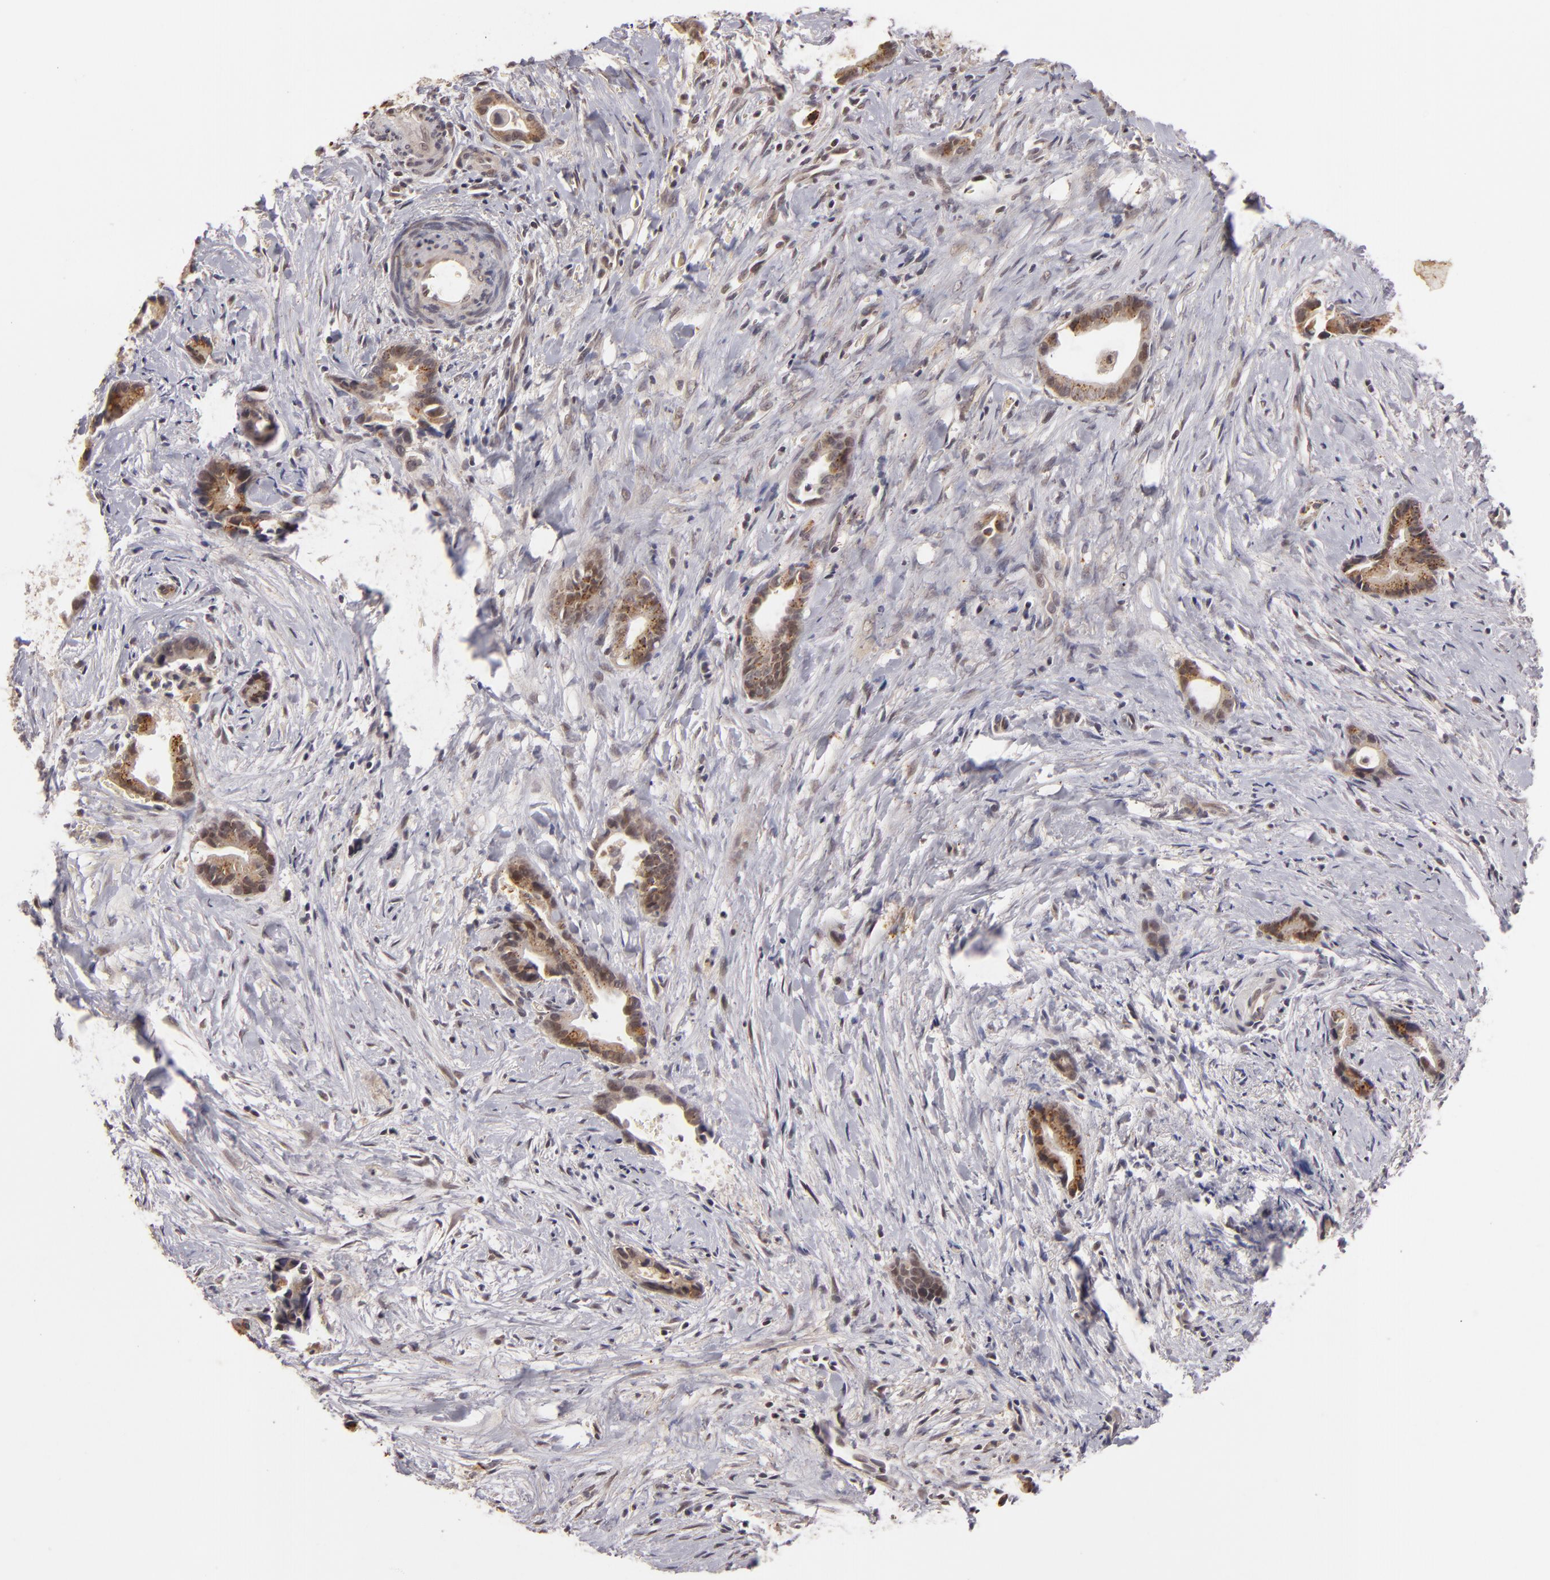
{"staining": {"intensity": "moderate", "quantity": "25%-75%", "location": "cytoplasmic/membranous"}, "tissue": "liver cancer", "cell_type": "Tumor cells", "image_type": "cancer", "snomed": [{"axis": "morphology", "description": "Cholangiocarcinoma"}, {"axis": "topography", "description": "Liver"}], "caption": "Immunohistochemical staining of cholangiocarcinoma (liver) reveals medium levels of moderate cytoplasmic/membranous protein staining in about 25%-75% of tumor cells.", "gene": "DFFA", "patient": {"sex": "female", "age": 55}}